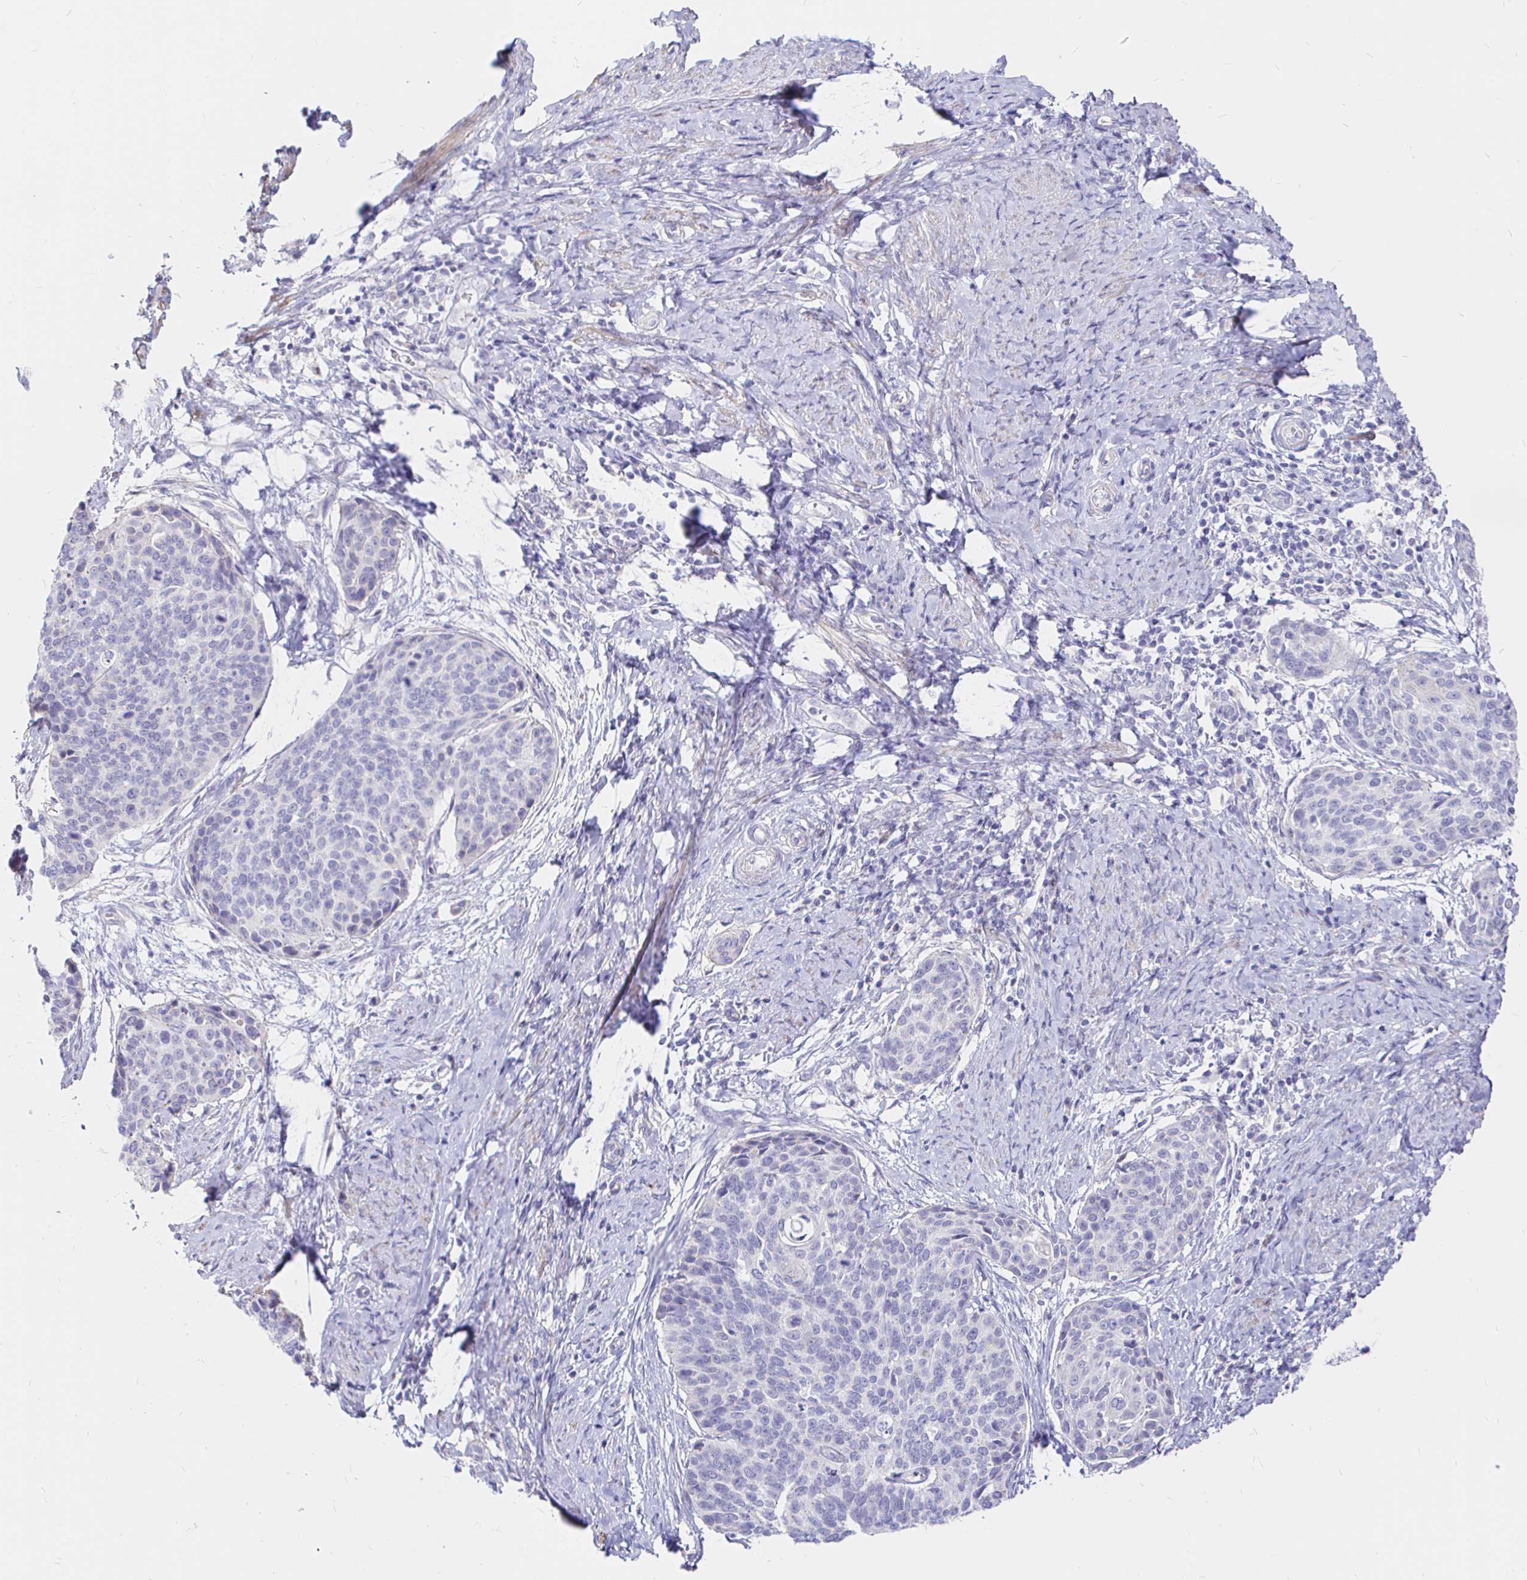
{"staining": {"intensity": "negative", "quantity": "none", "location": "none"}, "tissue": "cervical cancer", "cell_type": "Tumor cells", "image_type": "cancer", "snomed": [{"axis": "morphology", "description": "Squamous cell carcinoma, NOS"}, {"axis": "topography", "description": "Cervix"}], "caption": "Human cervical cancer stained for a protein using immunohistochemistry (IHC) exhibits no expression in tumor cells.", "gene": "NECAB1", "patient": {"sex": "female", "age": 69}}